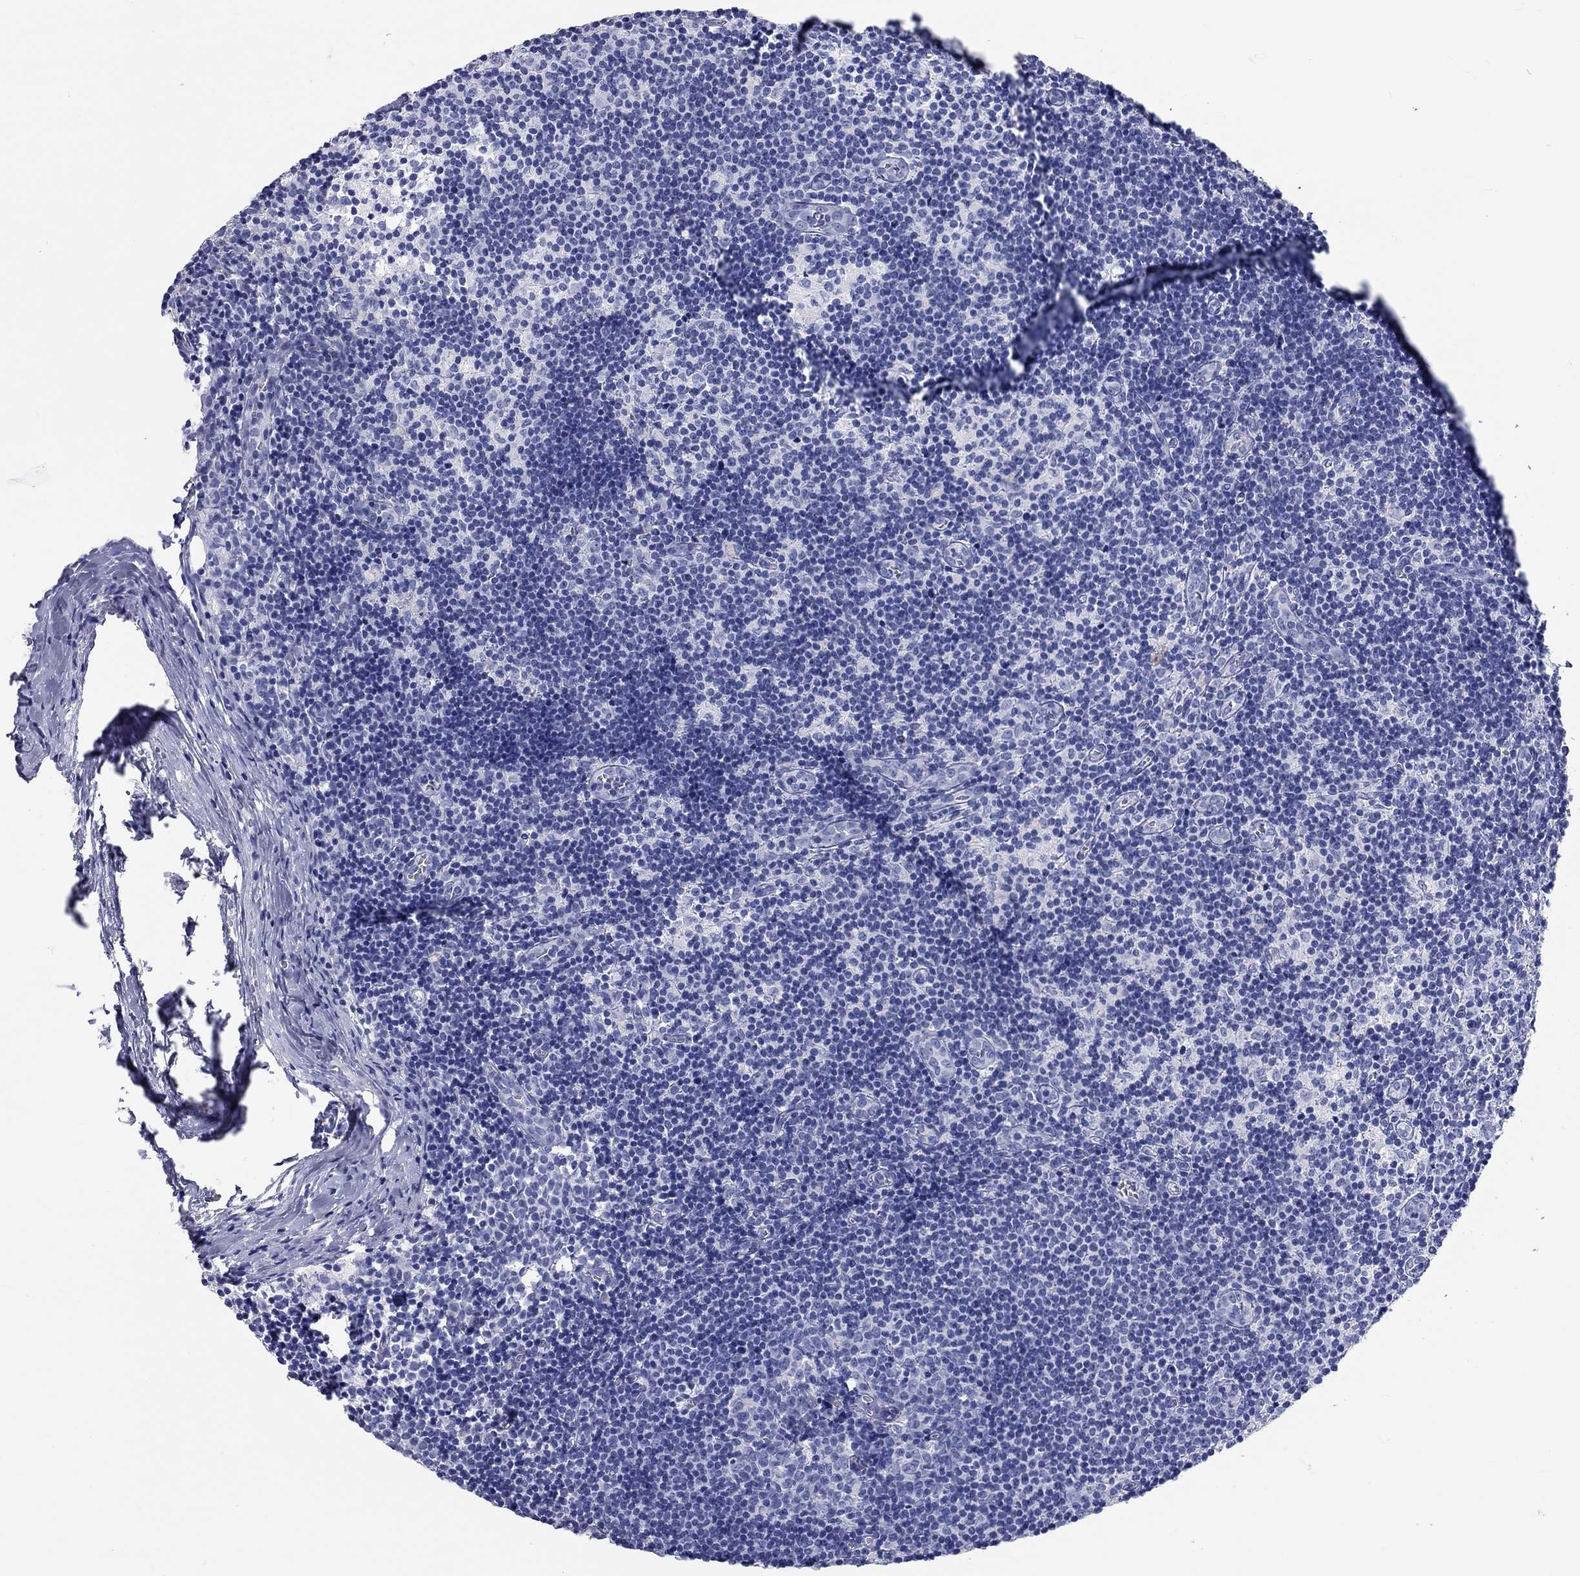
{"staining": {"intensity": "negative", "quantity": "none", "location": "none"}, "tissue": "lymph node", "cell_type": "Germinal center cells", "image_type": "normal", "snomed": [{"axis": "morphology", "description": "Normal tissue, NOS"}, {"axis": "topography", "description": "Lymph node"}], "caption": "Protein analysis of normal lymph node demonstrates no significant positivity in germinal center cells.", "gene": "SPATA9", "patient": {"sex": "female", "age": 52}}